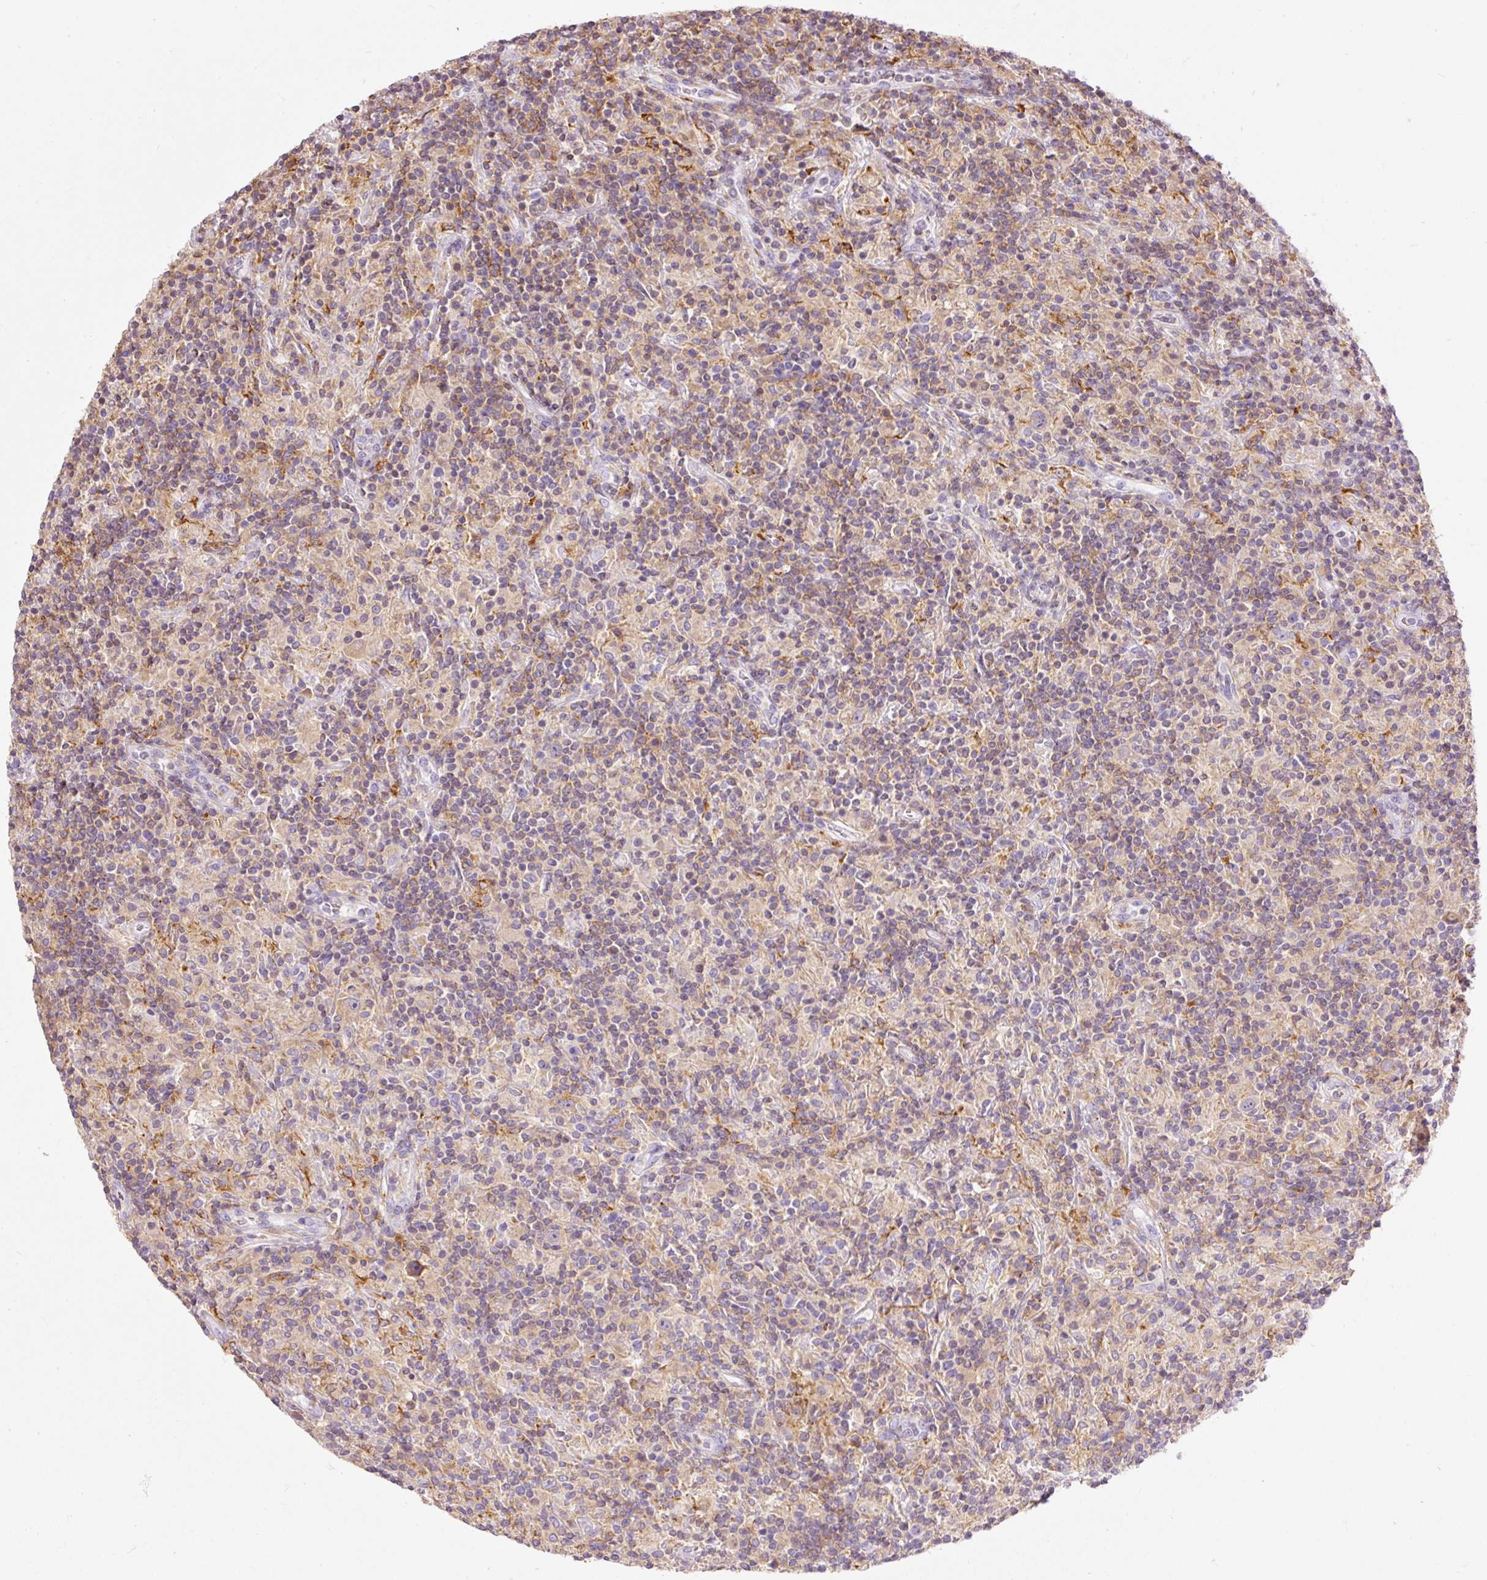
{"staining": {"intensity": "negative", "quantity": "none", "location": "none"}, "tissue": "lymphoma", "cell_type": "Tumor cells", "image_type": "cancer", "snomed": [{"axis": "morphology", "description": "Hodgkin's disease, NOS"}, {"axis": "topography", "description": "Lymph node"}], "caption": "The IHC histopathology image has no significant staining in tumor cells of Hodgkin's disease tissue.", "gene": "DOK6", "patient": {"sex": "male", "age": 70}}